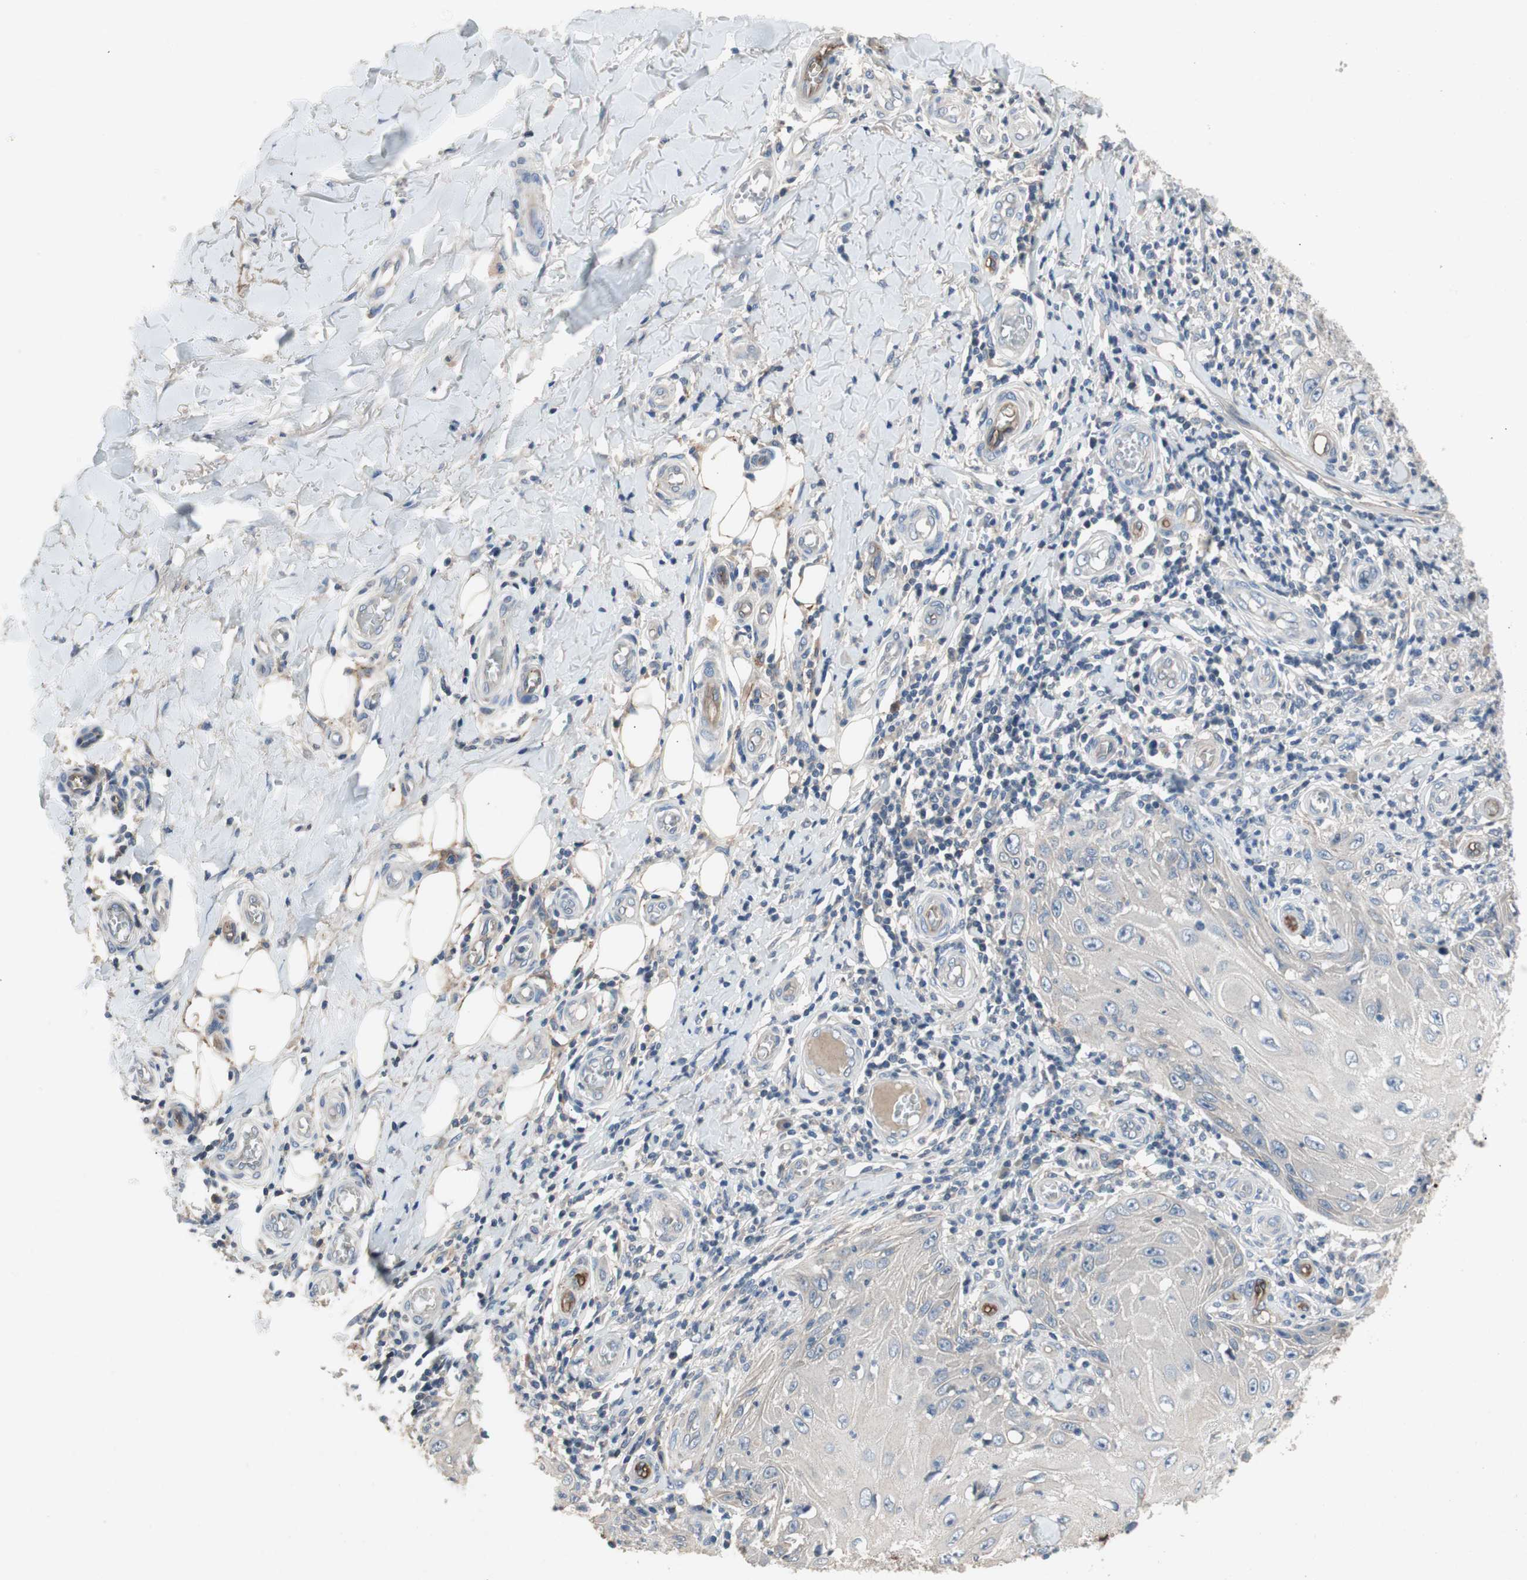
{"staining": {"intensity": "negative", "quantity": "none", "location": "none"}, "tissue": "skin cancer", "cell_type": "Tumor cells", "image_type": "cancer", "snomed": [{"axis": "morphology", "description": "Squamous cell carcinoma, NOS"}, {"axis": "topography", "description": "Skin"}], "caption": "Skin squamous cell carcinoma was stained to show a protein in brown. There is no significant staining in tumor cells.", "gene": "ALPL", "patient": {"sex": "female", "age": 73}}